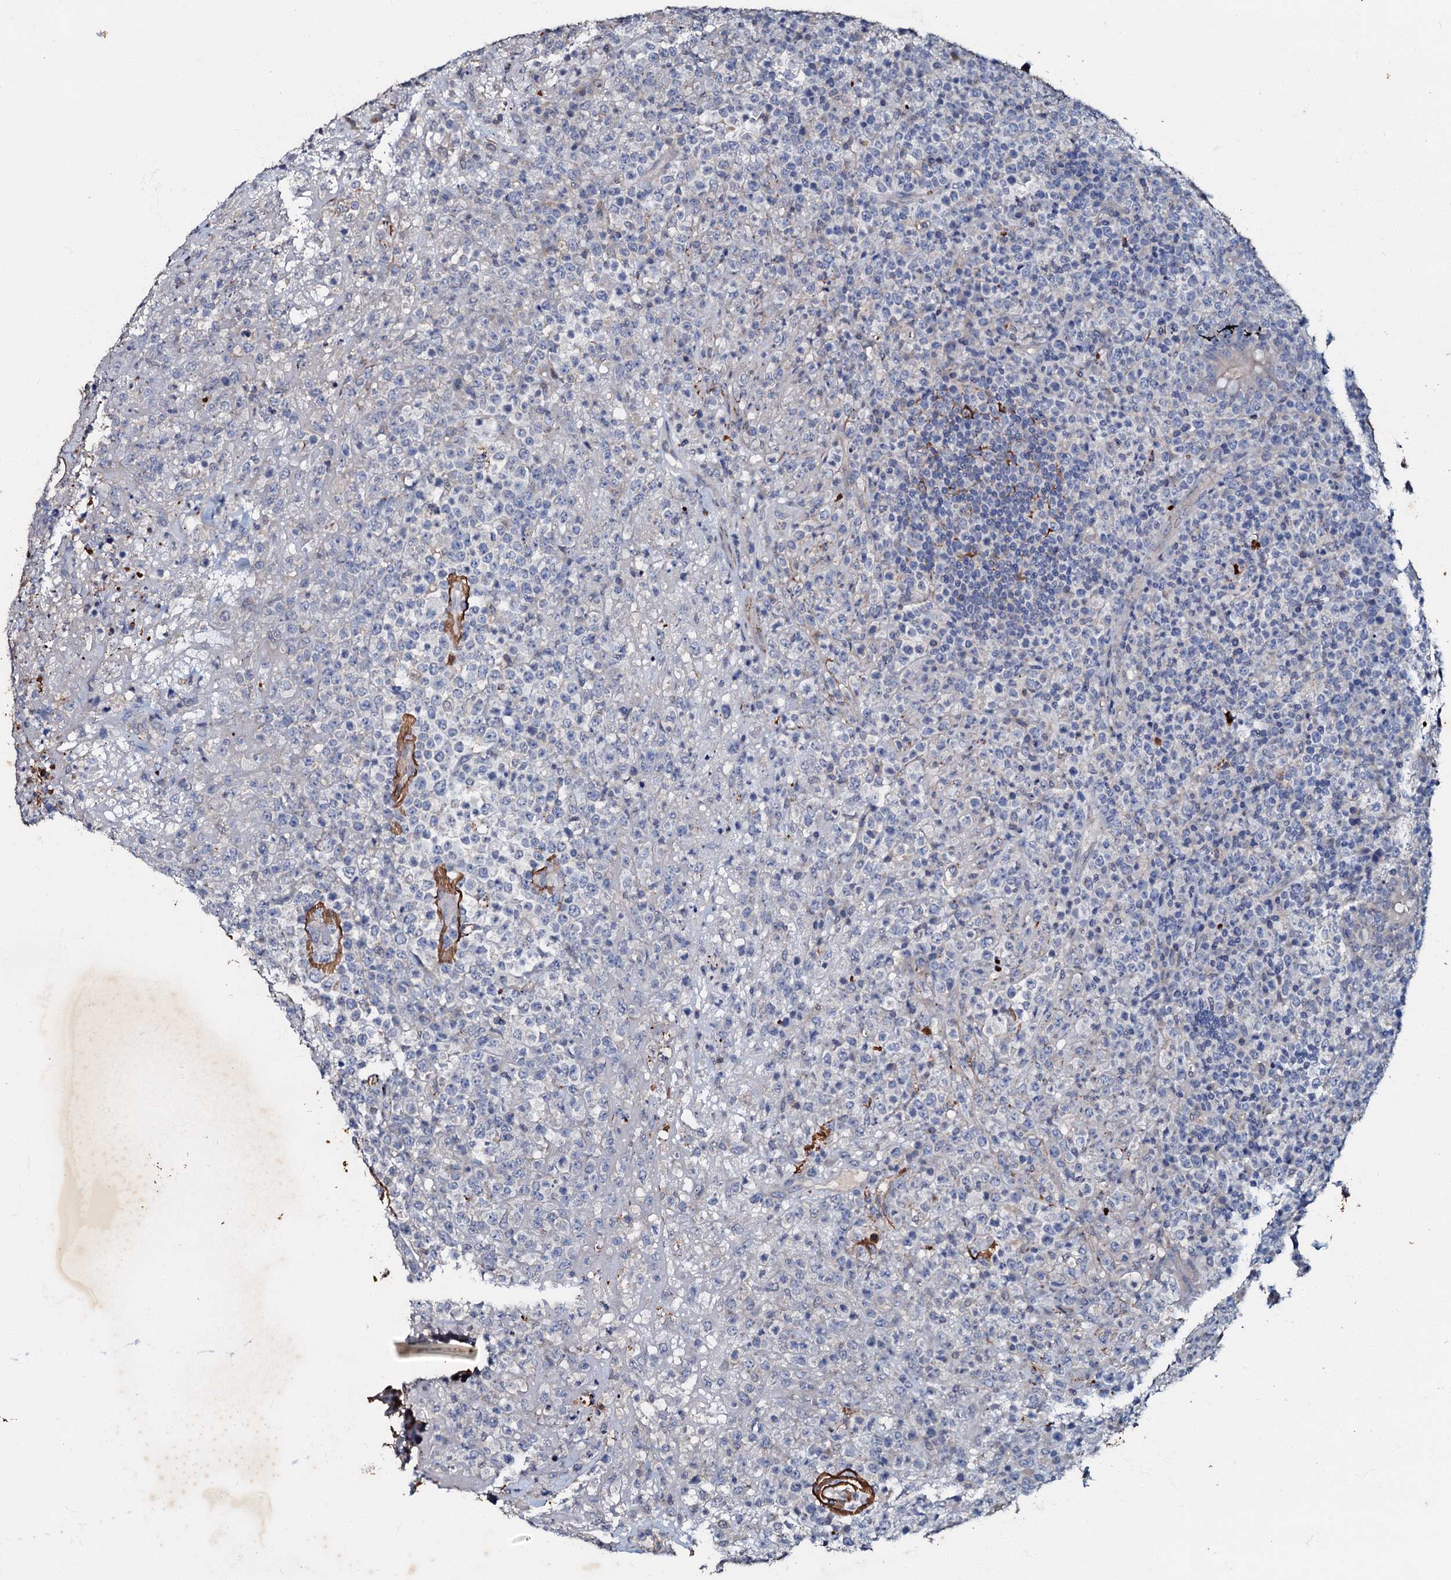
{"staining": {"intensity": "negative", "quantity": "none", "location": "none"}, "tissue": "lymphoma", "cell_type": "Tumor cells", "image_type": "cancer", "snomed": [{"axis": "morphology", "description": "Malignant lymphoma, non-Hodgkin's type, High grade"}, {"axis": "topography", "description": "Colon"}], "caption": "A histopathology image of lymphoma stained for a protein shows no brown staining in tumor cells.", "gene": "MANSC4", "patient": {"sex": "female", "age": 53}}